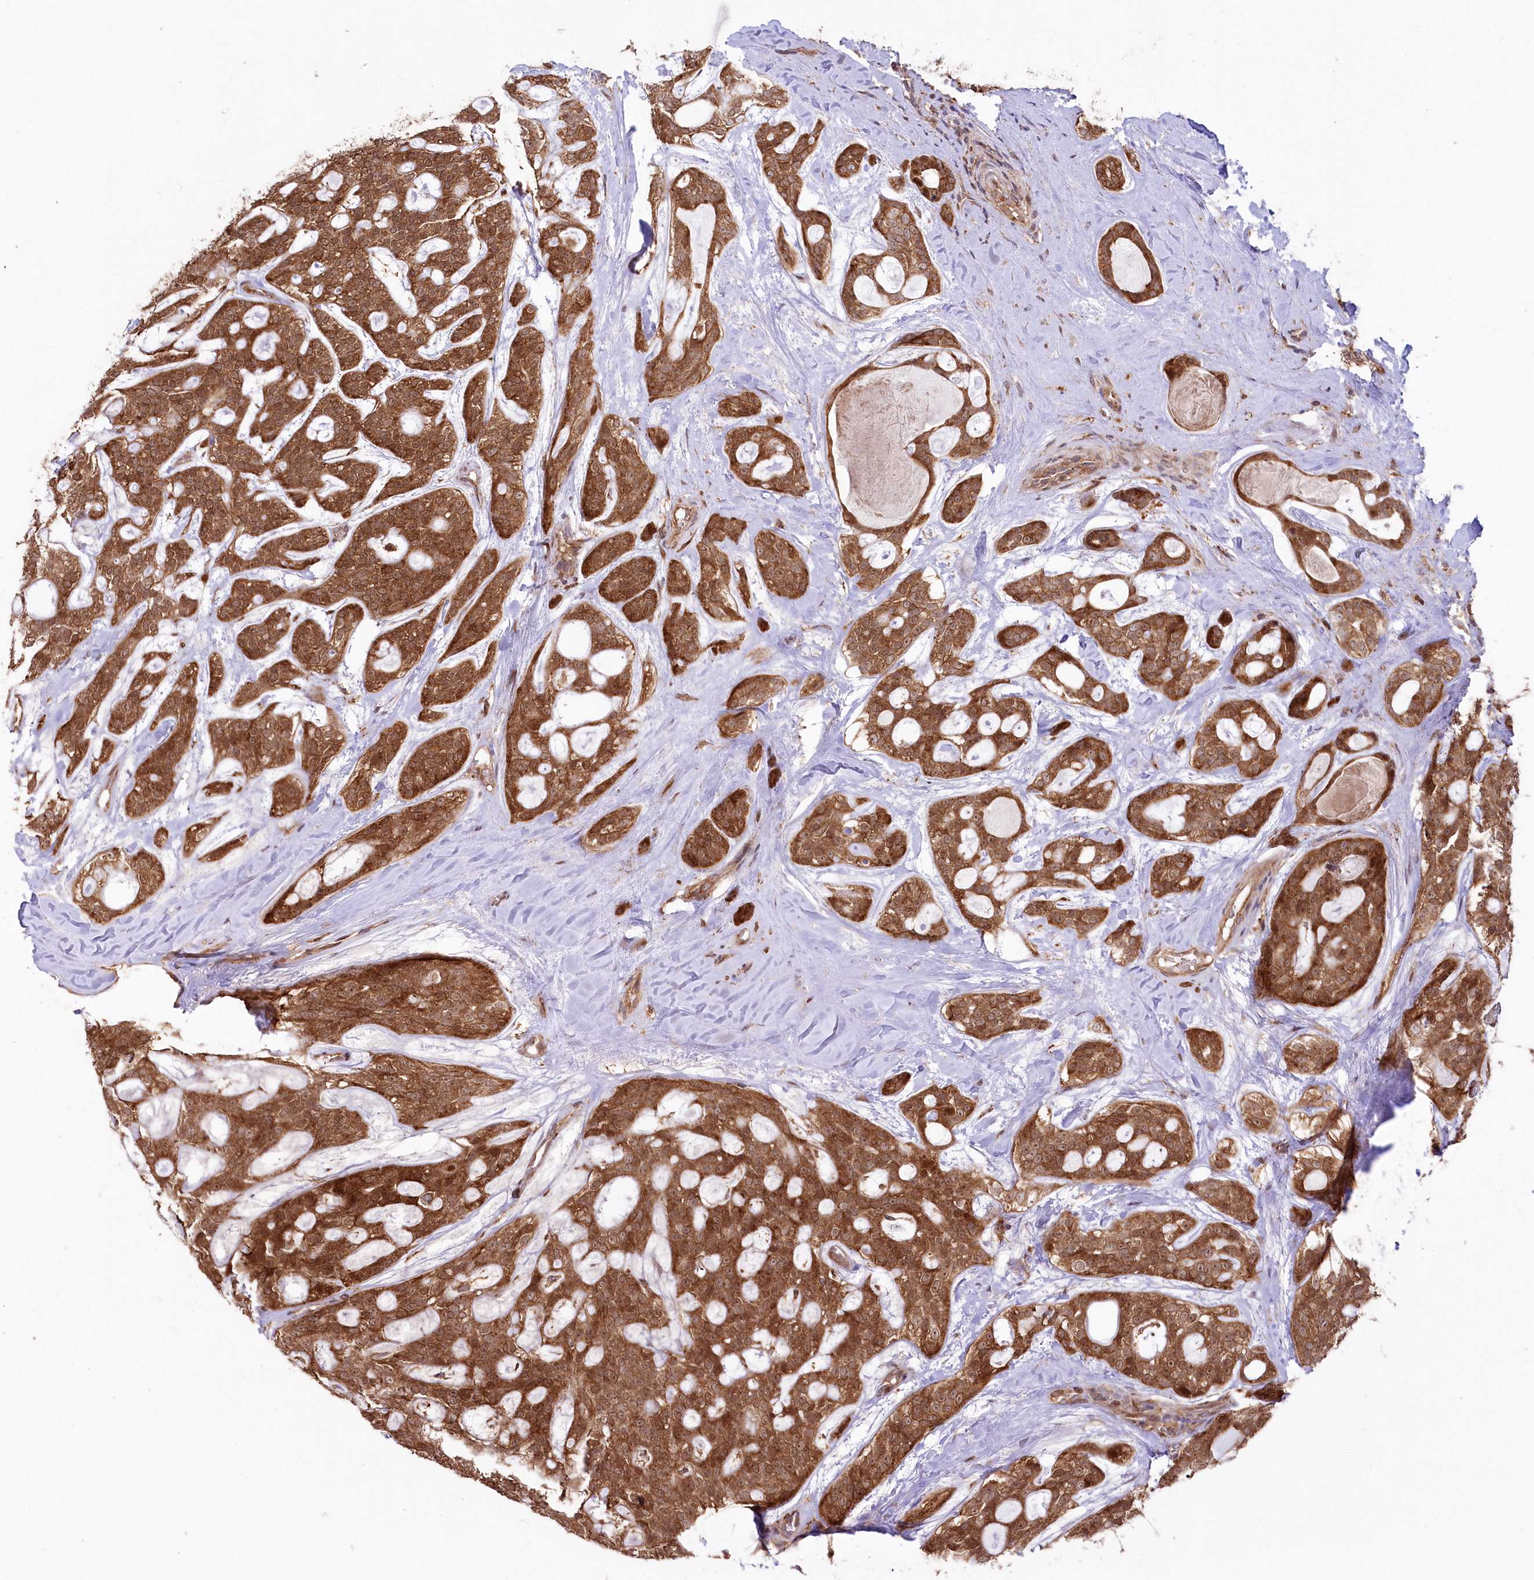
{"staining": {"intensity": "strong", "quantity": ">75%", "location": "cytoplasmic/membranous"}, "tissue": "head and neck cancer", "cell_type": "Tumor cells", "image_type": "cancer", "snomed": [{"axis": "morphology", "description": "Adenocarcinoma, NOS"}, {"axis": "topography", "description": "Head-Neck"}], "caption": "Immunohistochemical staining of head and neck adenocarcinoma demonstrates strong cytoplasmic/membranous protein expression in approximately >75% of tumor cells.", "gene": "CCDC91", "patient": {"sex": "male", "age": 66}}